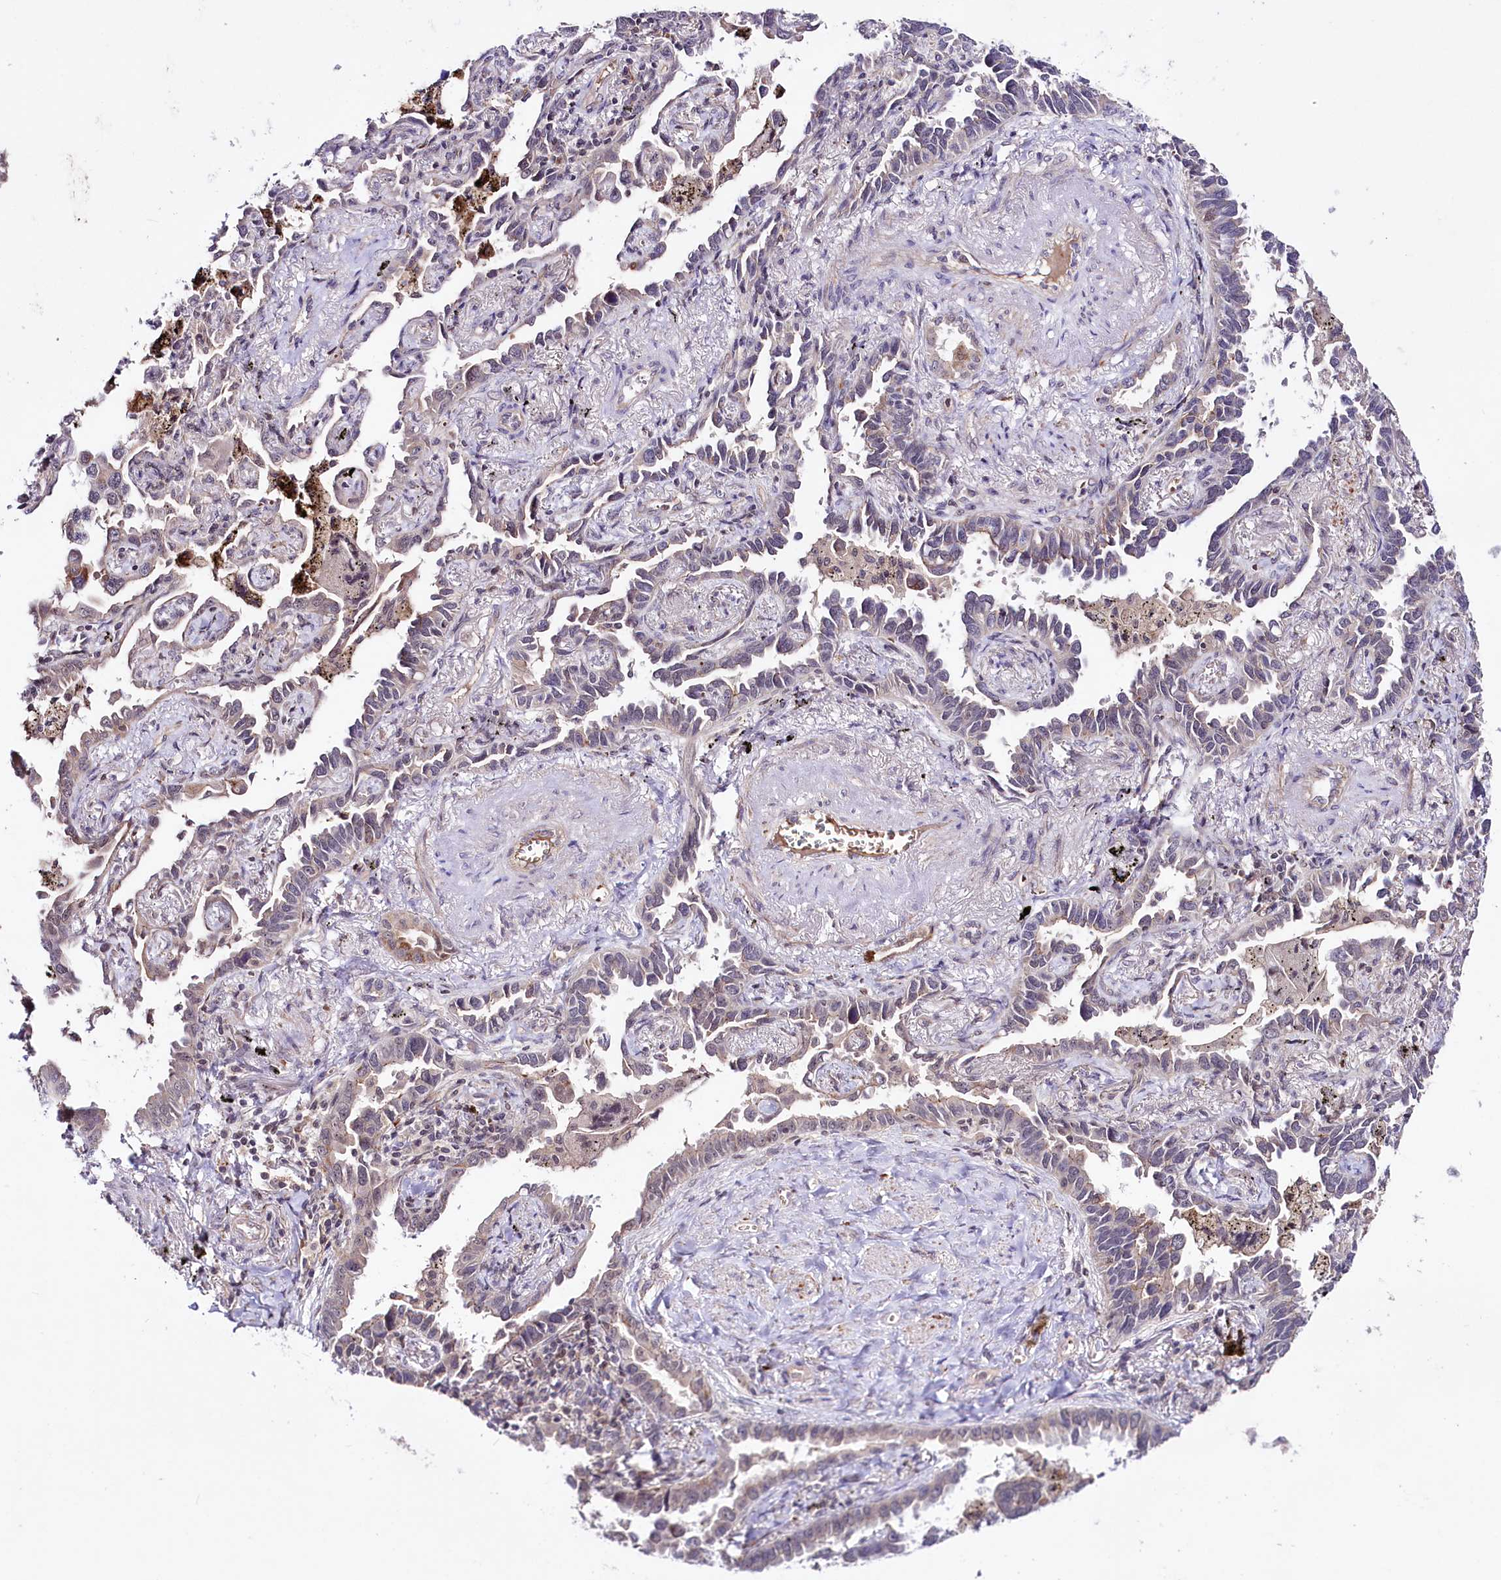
{"staining": {"intensity": "weak", "quantity": "<25%", "location": "cytoplasmic/membranous"}, "tissue": "lung cancer", "cell_type": "Tumor cells", "image_type": "cancer", "snomed": [{"axis": "morphology", "description": "Adenocarcinoma, NOS"}, {"axis": "topography", "description": "Lung"}], "caption": "Tumor cells are negative for protein expression in human adenocarcinoma (lung).", "gene": "TAFAZZIN", "patient": {"sex": "male", "age": 67}}